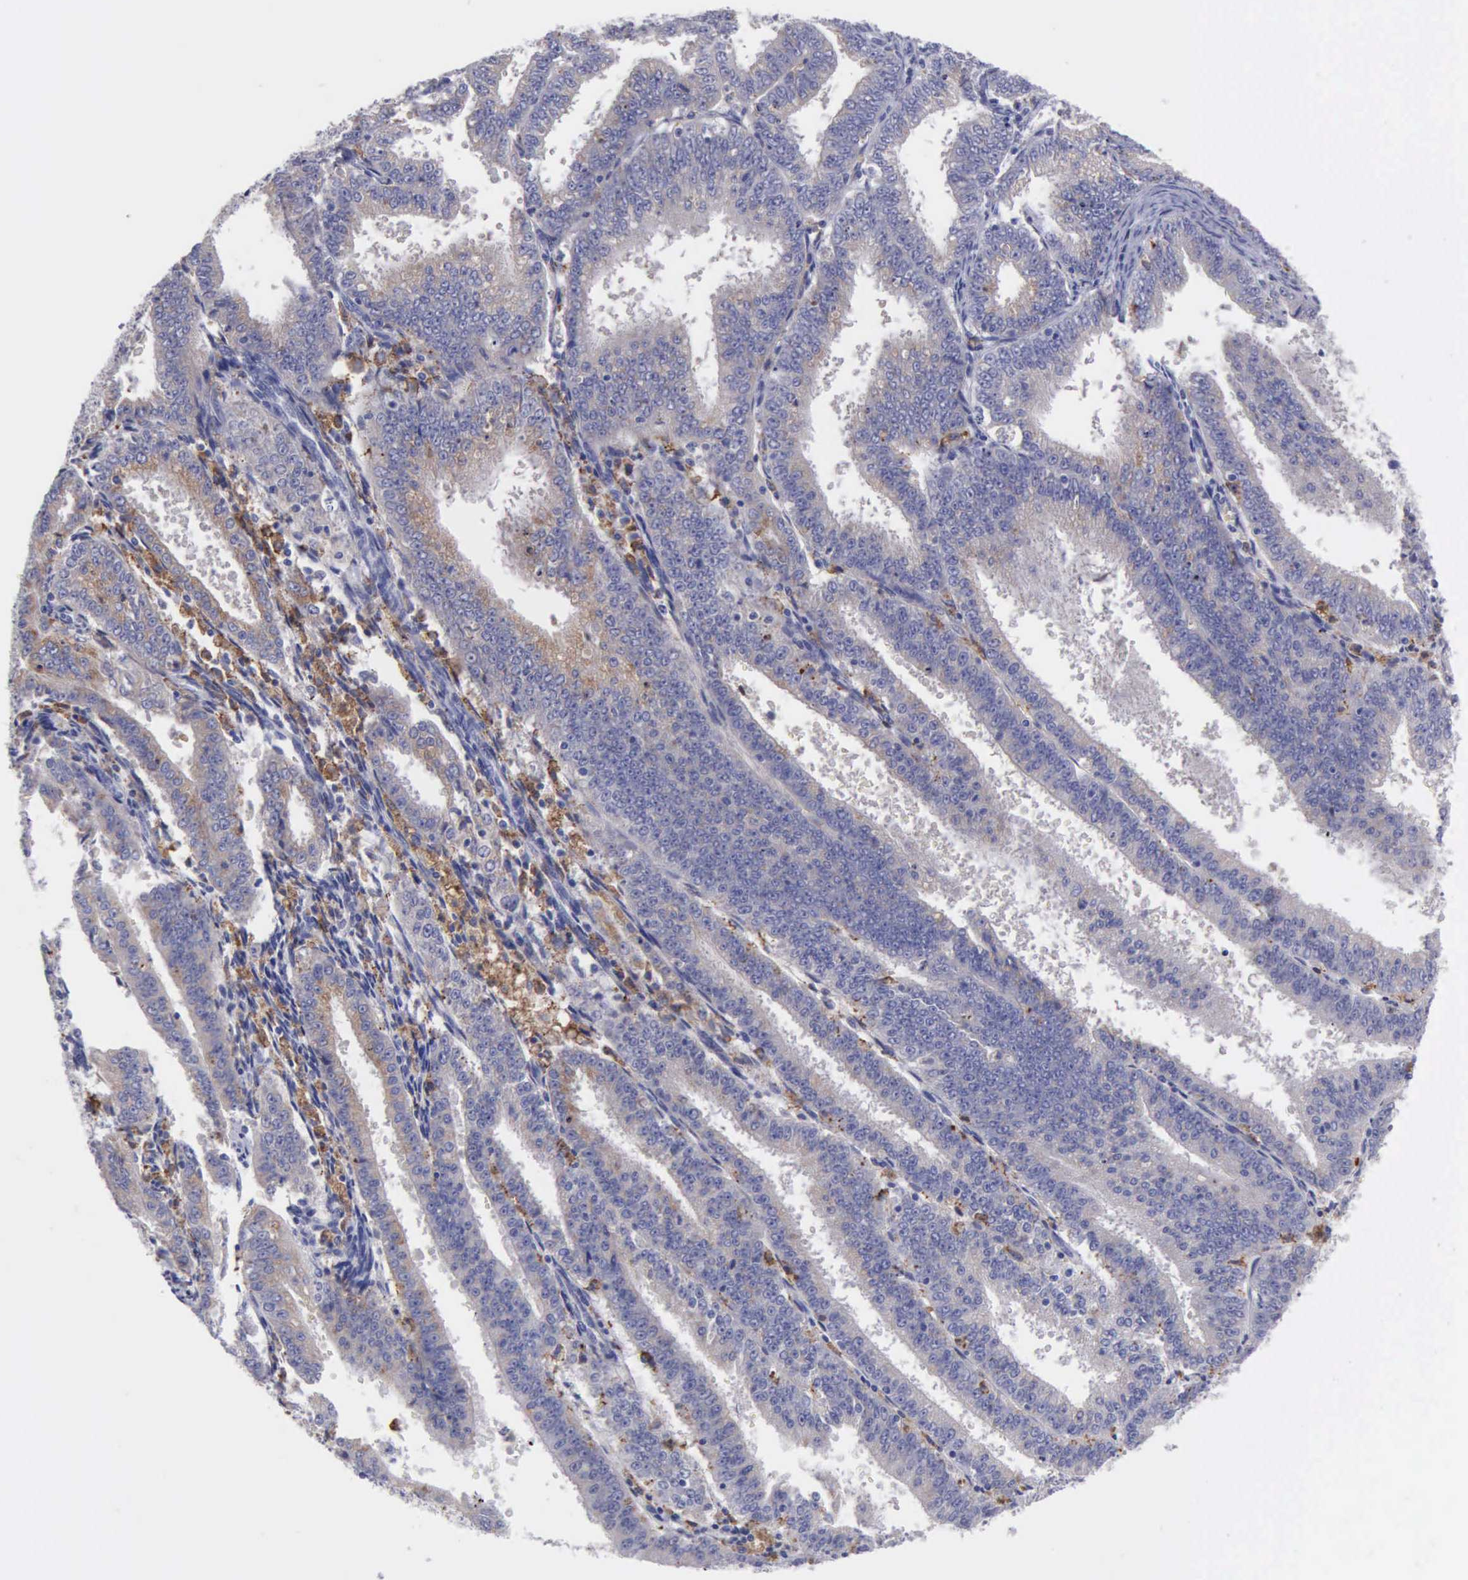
{"staining": {"intensity": "weak", "quantity": "<25%", "location": "cytoplasmic/membranous"}, "tissue": "endometrial cancer", "cell_type": "Tumor cells", "image_type": "cancer", "snomed": [{"axis": "morphology", "description": "Adenocarcinoma, NOS"}, {"axis": "topography", "description": "Endometrium"}], "caption": "Tumor cells show no significant staining in endometrial cancer (adenocarcinoma). (Stains: DAB (3,3'-diaminobenzidine) immunohistochemistry with hematoxylin counter stain, Microscopy: brightfield microscopy at high magnification).", "gene": "TYRP1", "patient": {"sex": "female", "age": 66}}